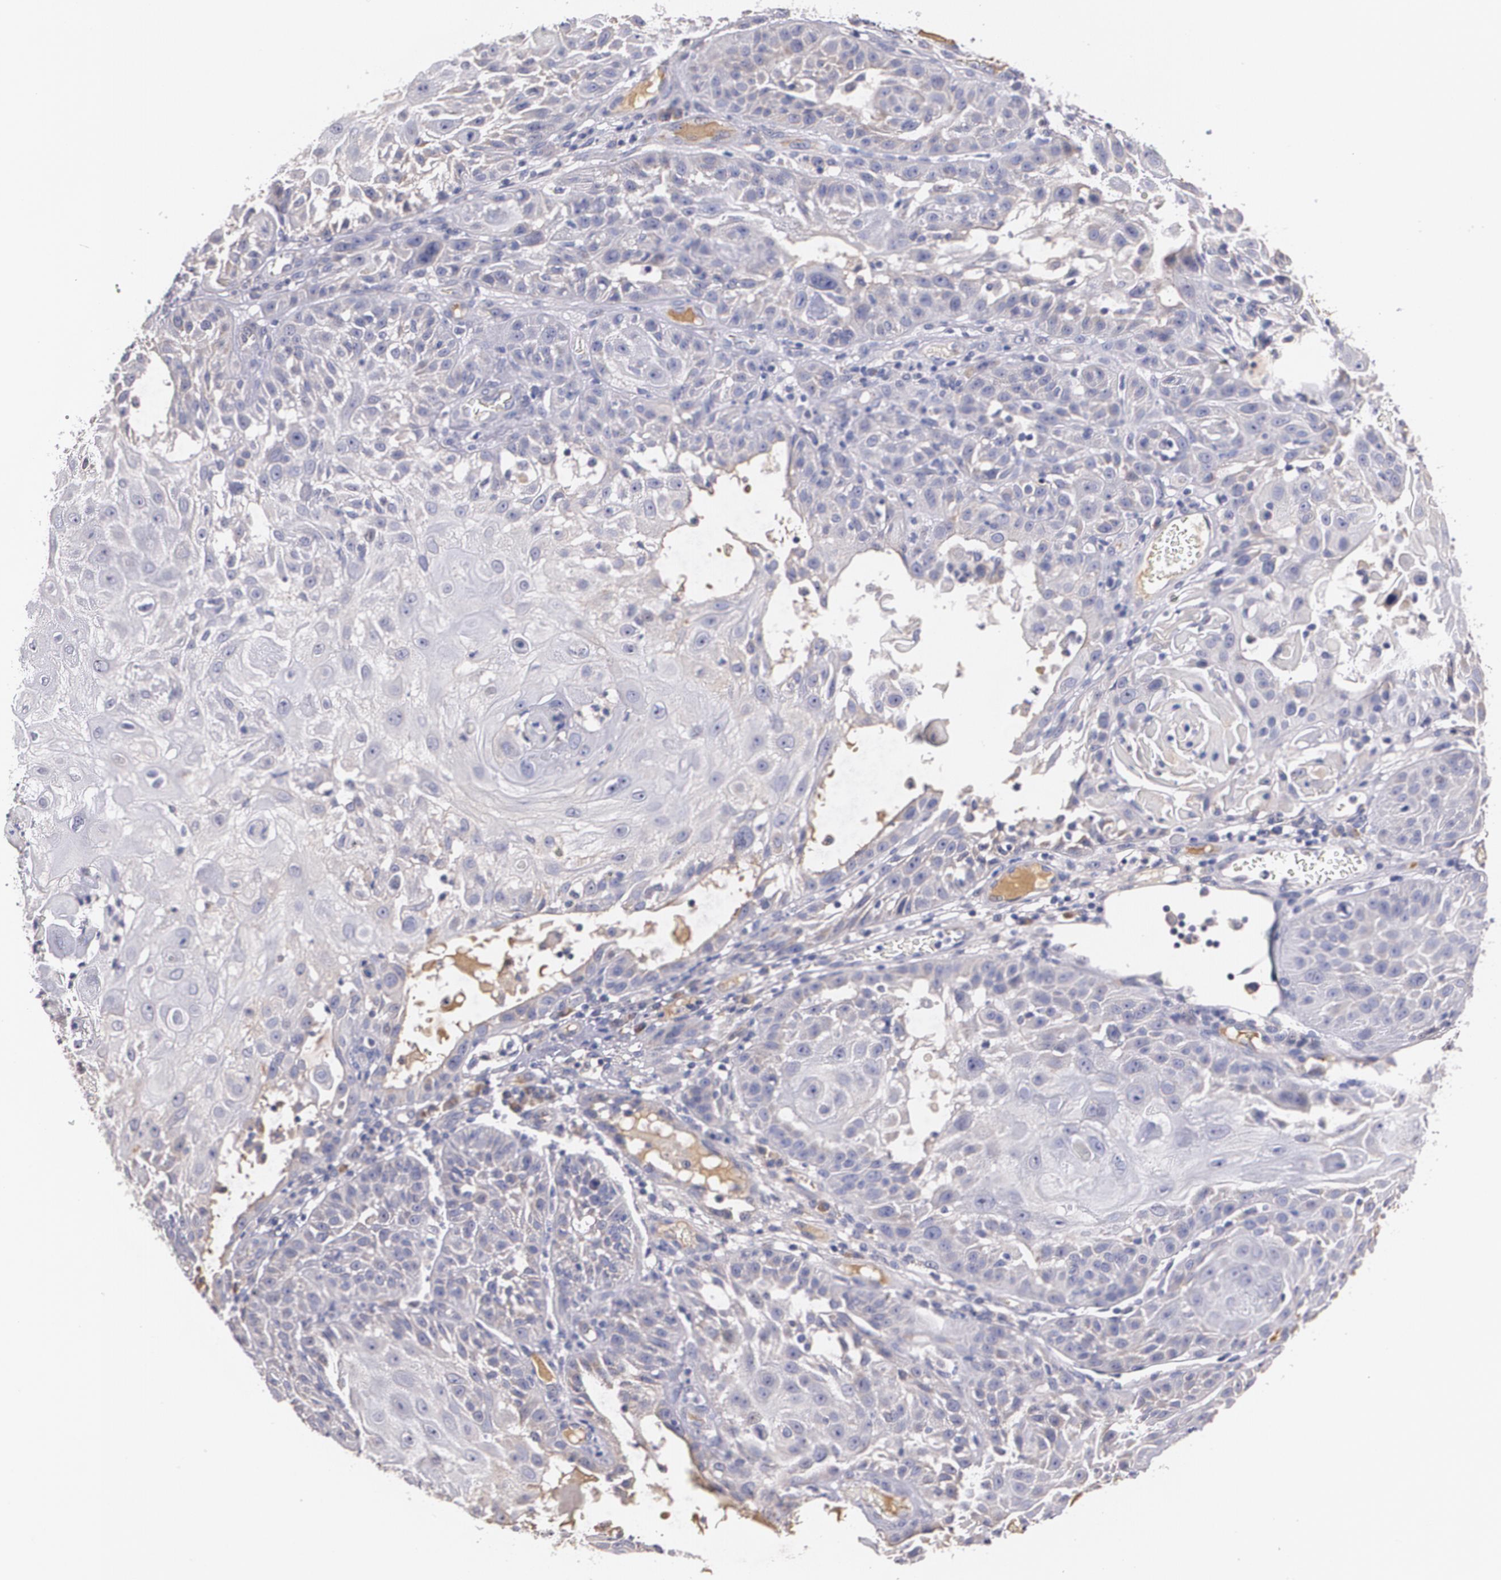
{"staining": {"intensity": "weak", "quantity": "25%-75%", "location": "cytoplasmic/membranous"}, "tissue": "skin cancer", "cell_type": "Tumor cells", "image_type": "cancer", "snomed": [{"axis": "morphology", "description": "Squamous cell carcinoma, NOS"}, {"axis": "topography", "description": "Skin"}], "caption": "Weak cytoplasmic/membranous positivity for a protein is appreciated in approximately 25%-75% of tumor cells of skin cancer (squamous cell carcinoma) using IHC.", "gene": "AMBP", "patient": {"sex": "female", "age": 89}}